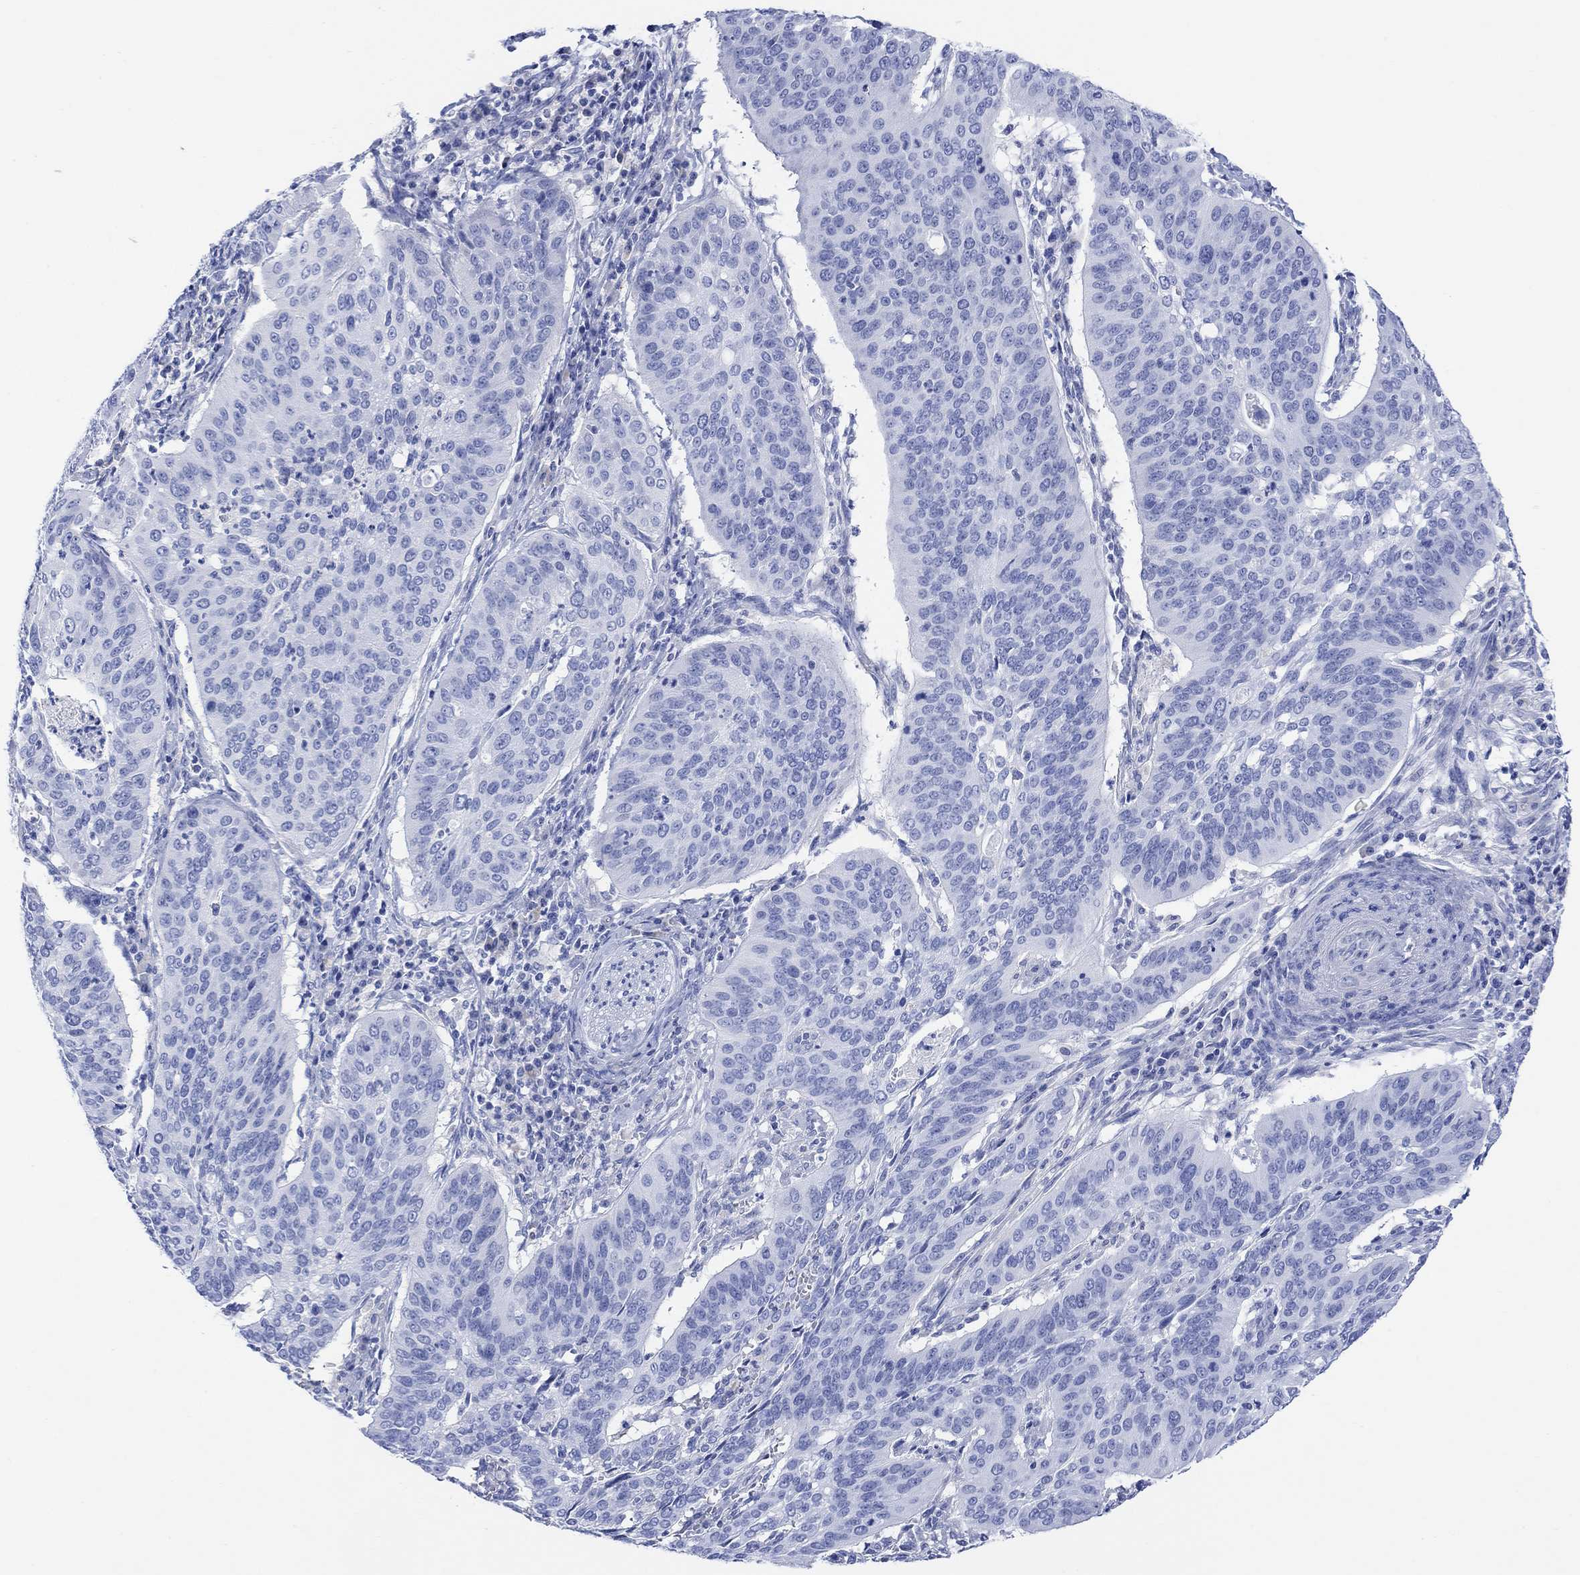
{"staining": {"intensity": "negative", "quantity": "none", "location": "none"}, "tissue": "cervical cancer", "cell_type": "Tumor cells", "image_type": "cancer", "snomed": [{"axis": "morphology", "description": "Normal tissue, NOS"}, {"axis": "morphology", "description": "Squamous cell carcinoma, NOS"}, {"axis": "topography", "description": "Cervix"}], "caption": "This is an immunohistochemistry photomicrograph of human cervical cancer (squamous cell carcinoma). There is no expression in tumor cells.", "gene": "GNG13", "patient": {"sex": "female", "age": 39}}